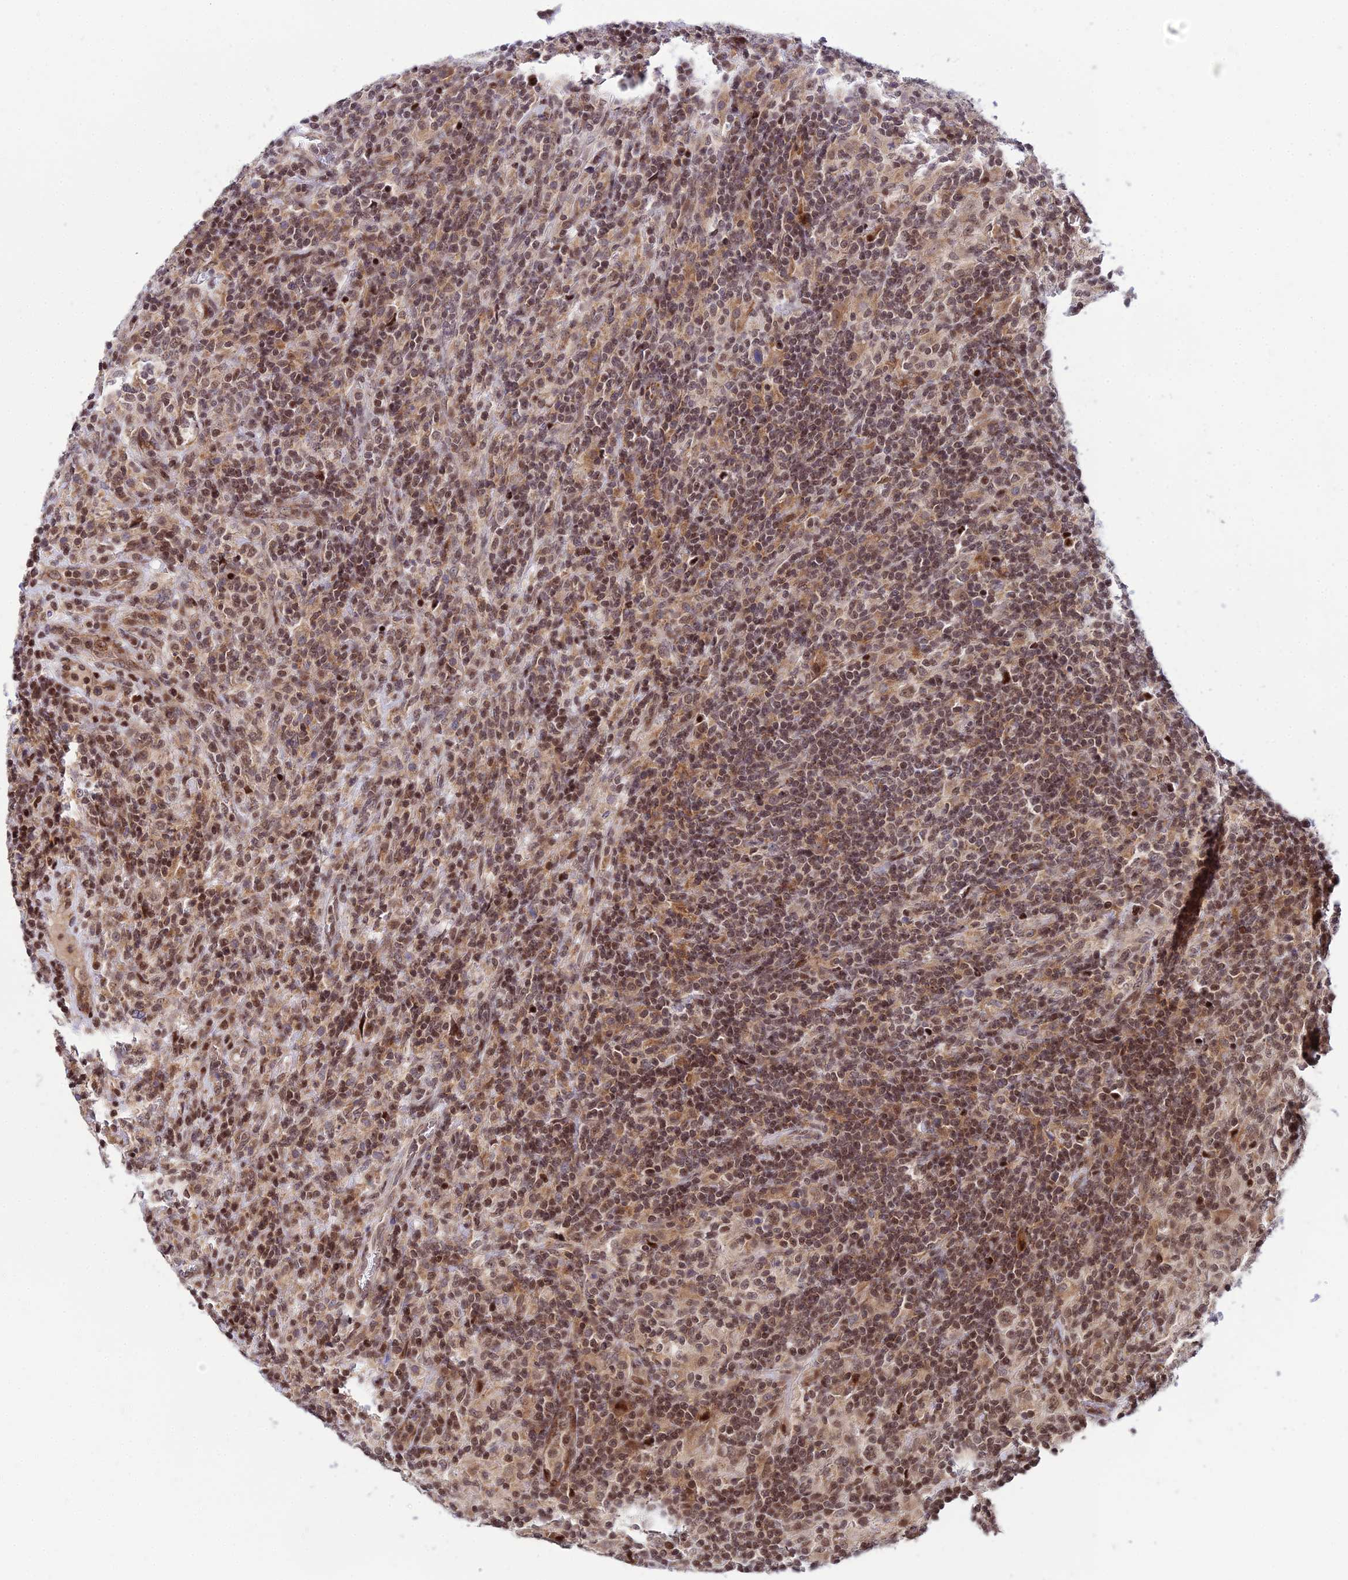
{"staining": {"intensity": "moderate", "quantity": ">75%", "location": "nuclear"}, "tissue": "lymphoma", "cell_type": "Tumor cells", "image_type": "cancer", "snomed": [{"axis": "morphology", "description": "Hodgkin's disease, NOS"}, {"axis": "topography", "description": "Lymph node"}], "caption": "Immunohistochemical staining of human lymphoma reveals medium levels of moderate nuclear staining in approximately >75% of tumor cells.", "gene": "CIB3", "patient": {"sex": "male", "age": 70}}